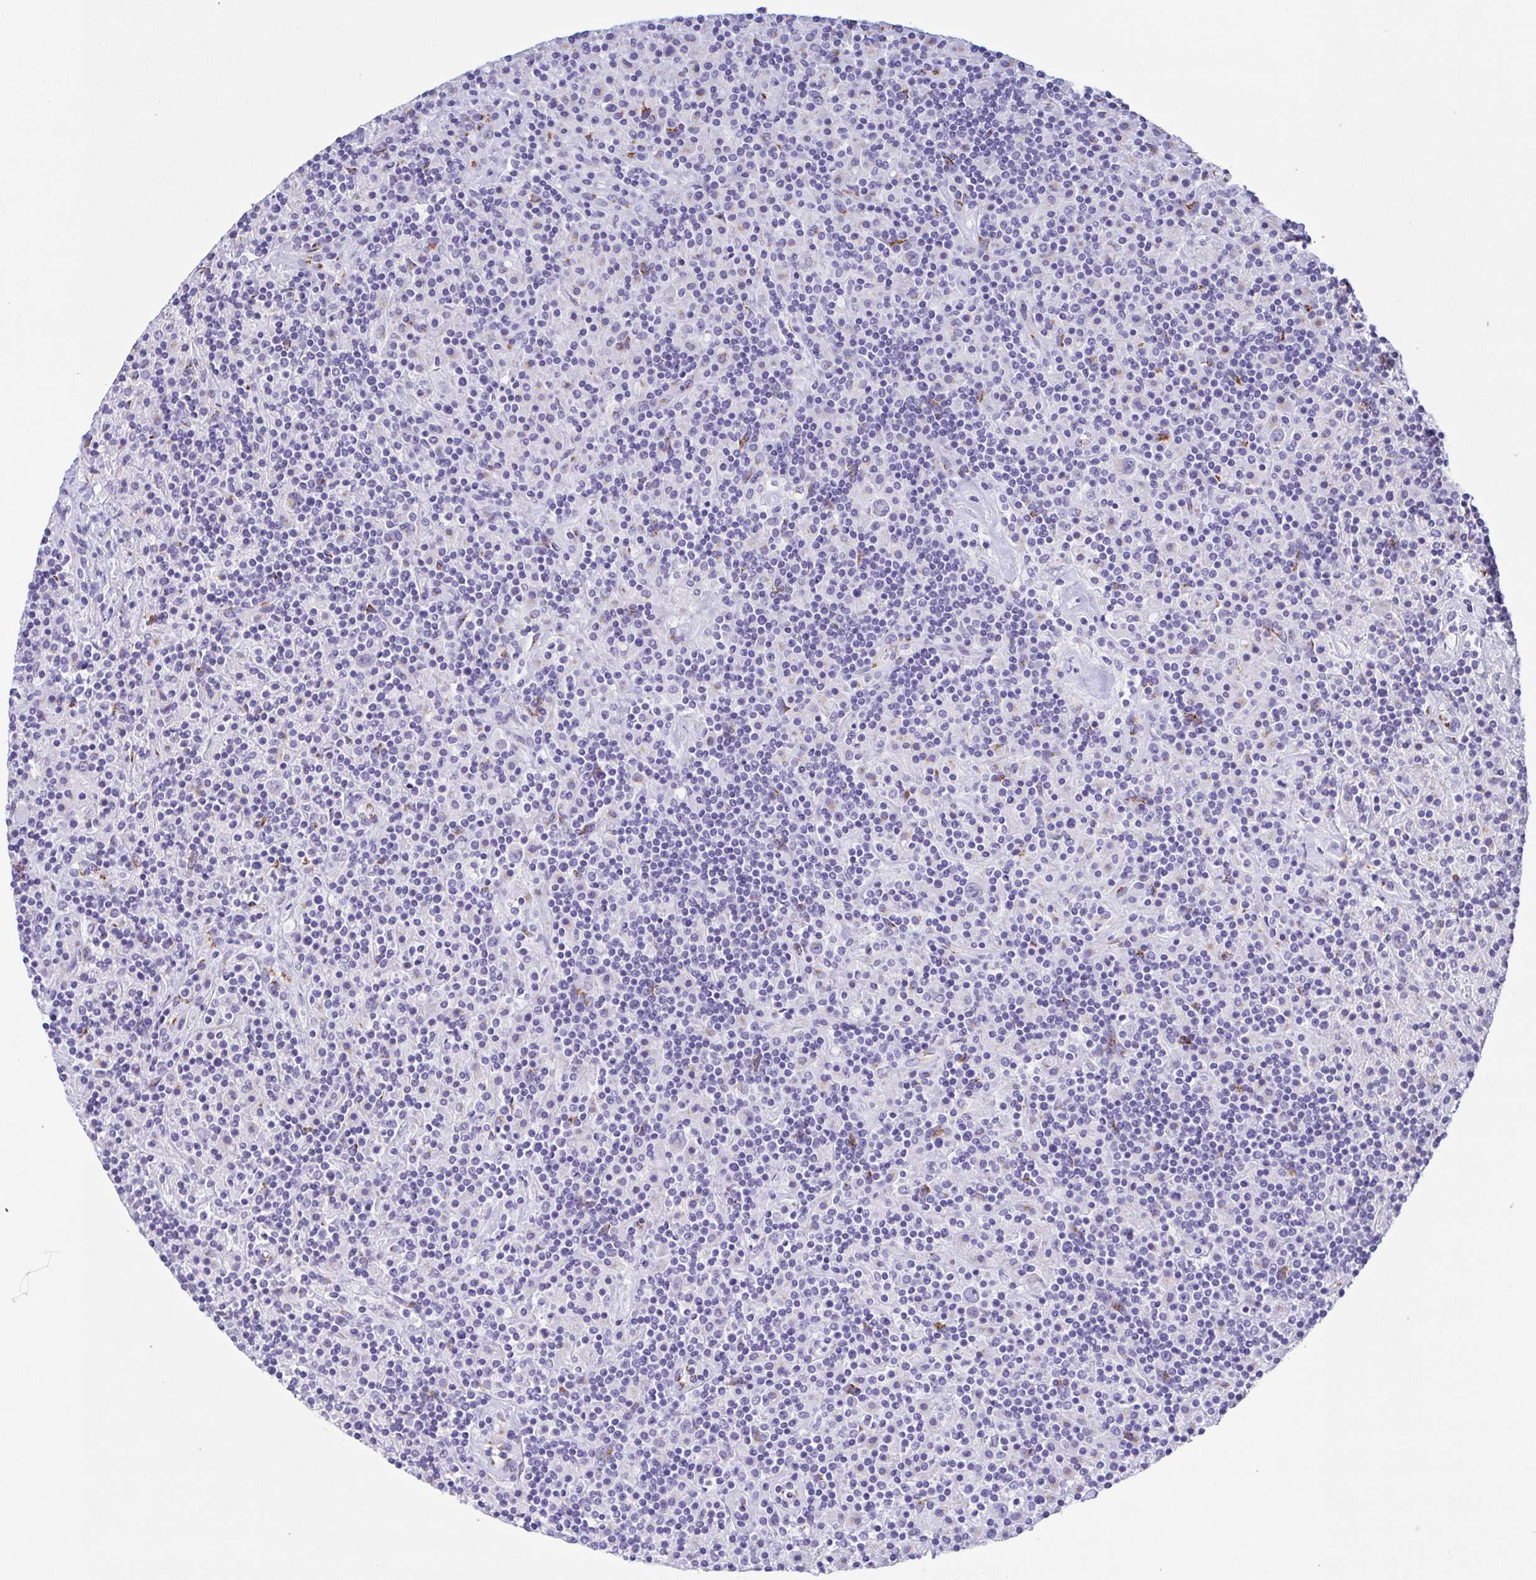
{"staining": {"intensity": "negative", "quantity": "none", "location": "none"}, "tissue": "lymphoma", "cell_type": "Tumor cells", "image_type": "cancer", "snomed": [{"axis": "morphology", "description": "Hodgkin's disease, NOS"}, {"axis": "topography", "description": "Lymph node"}], "caption": "Lymphoma was stained to show a protein in brown. There is no significant expression in tumor cells.", "gene": "SULT1B1", "patient": {"sex": "male", "age": 70}}